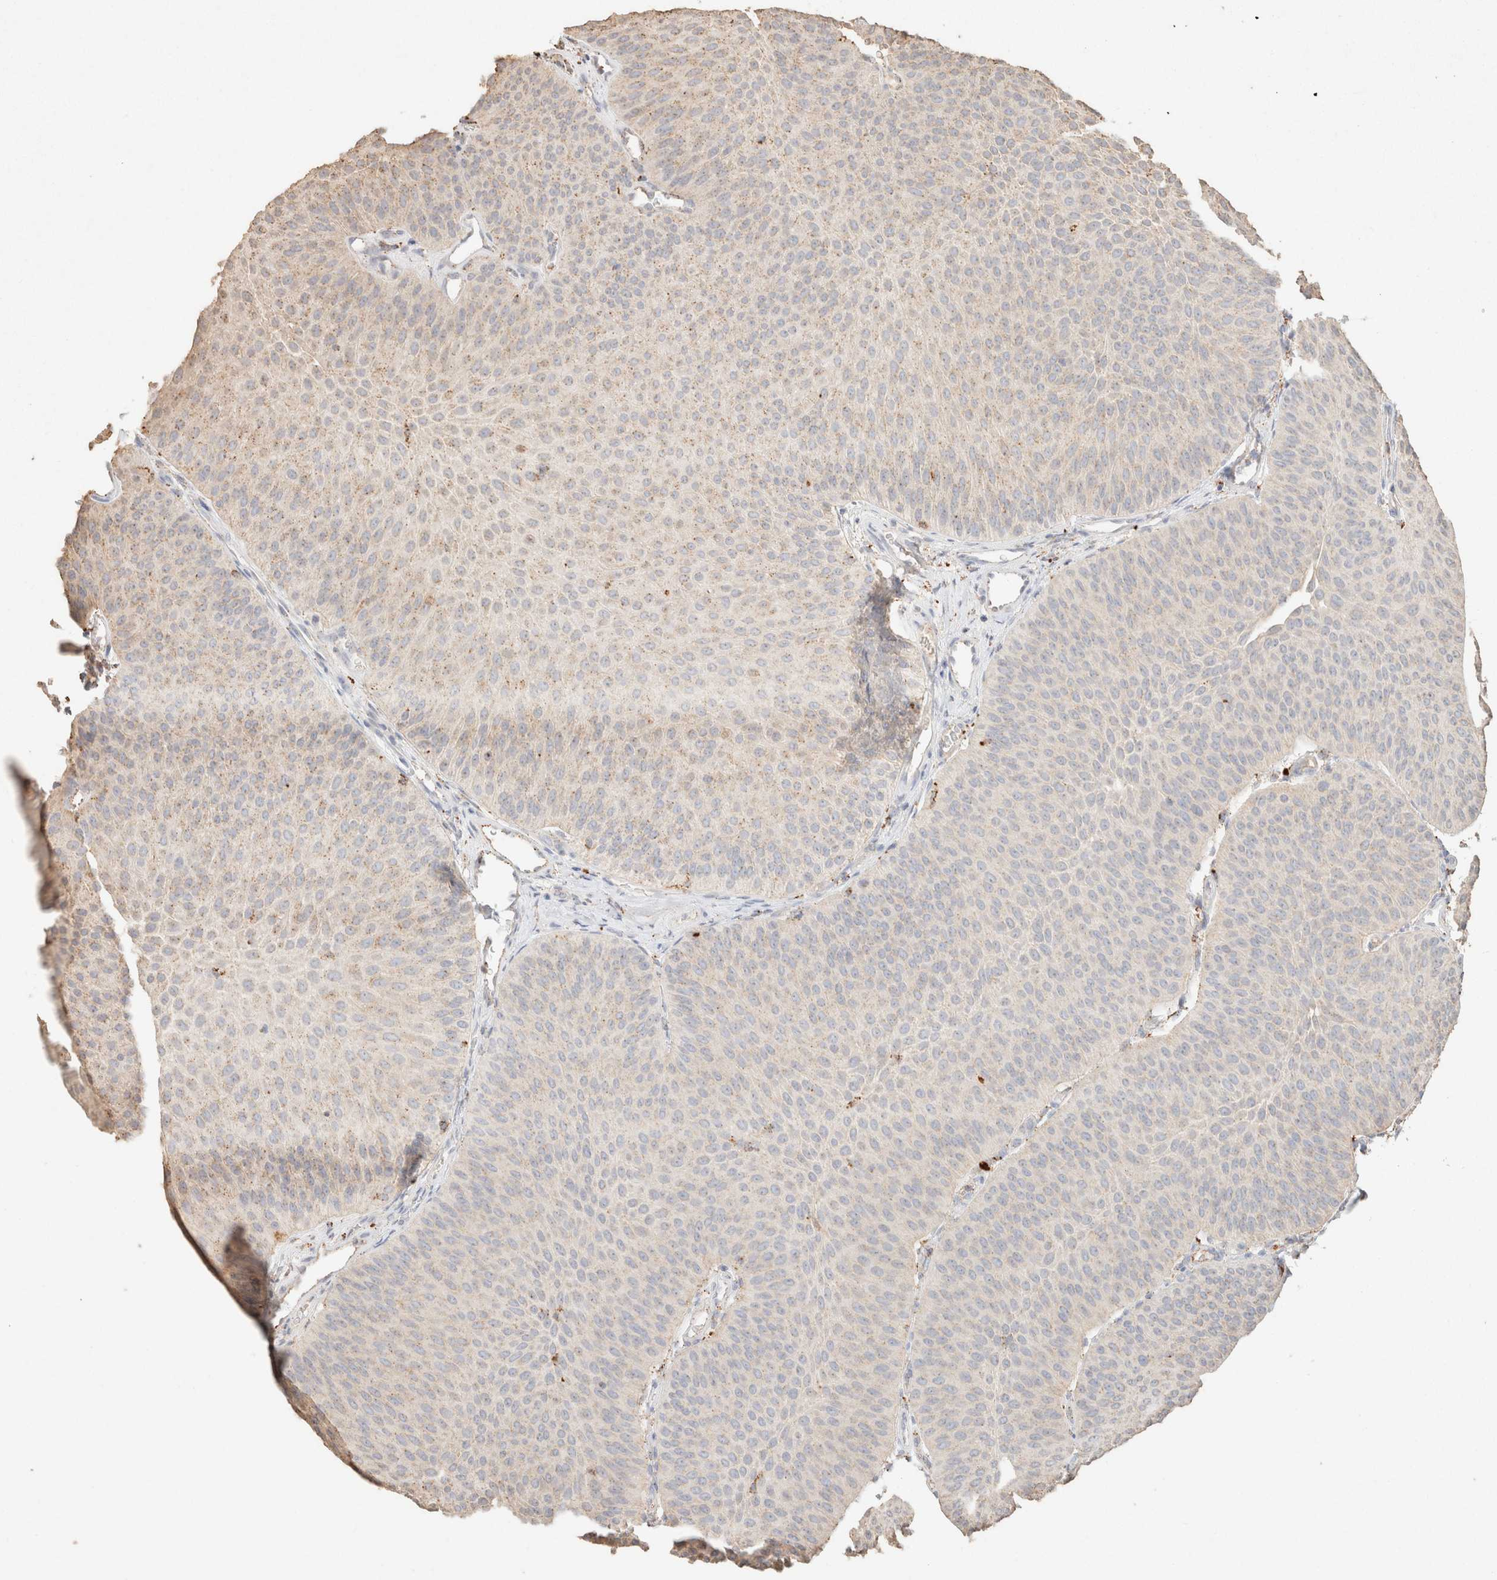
{"staining": {"intensity": "weak", "quantity": "<25%", "location": "cytoplasmic/membranous"}, "tissue": "urothelial cancer", "cell_type": "Tumor cells", "image_type": "cancer", "snomed": [{"axis": "morphology", "description": "Urothelial carcinoma, Low grade"}, {"axis": "topography", "description": "Urinary bladder"}], "caption": "Urothelial cancer stained for a protein using immunohistochemistry reveals no positivity tumor cells.", "gene": "CTSC", "patient": {"sex": "female", "age": 60}}